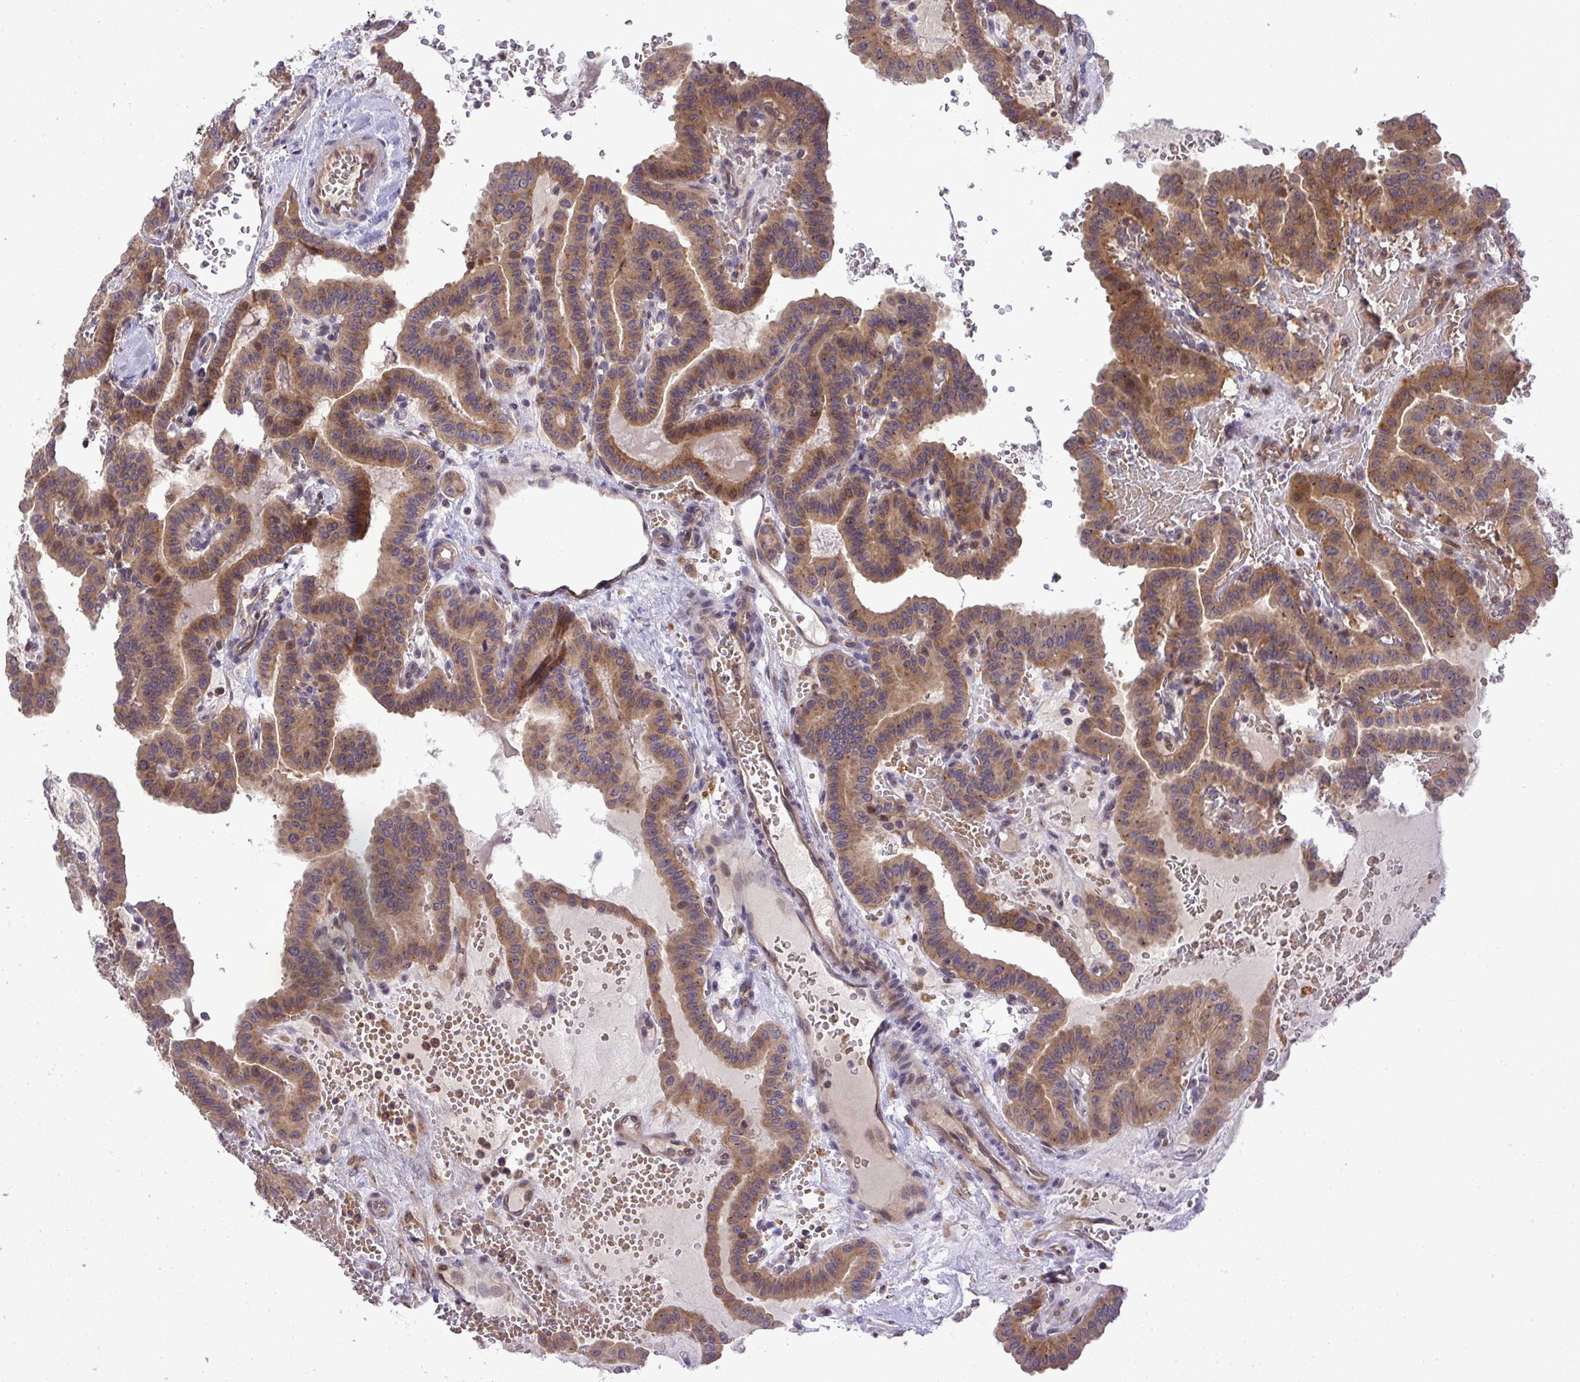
{"staining": {"intensity": "moderate", "quantity": ">75%", "location": "cytoplasmic/membranous"}, "tissue": "thyroid cancer", "cell_type": "Tumor cells", "image_type": "cancer", "snomed": [{"axis": "morphology", "description": "Papillary adenocarcinoma, NOS"}, {"axis": "topography", "description": "Thyroid gland"}], "caption": "Thyroid papillary adenocarcinoma stained with a protein marker displays moderate staining in tumor cells.", "gene": "SLC9A6", "patient": {"sex": "male", "age": 87}}